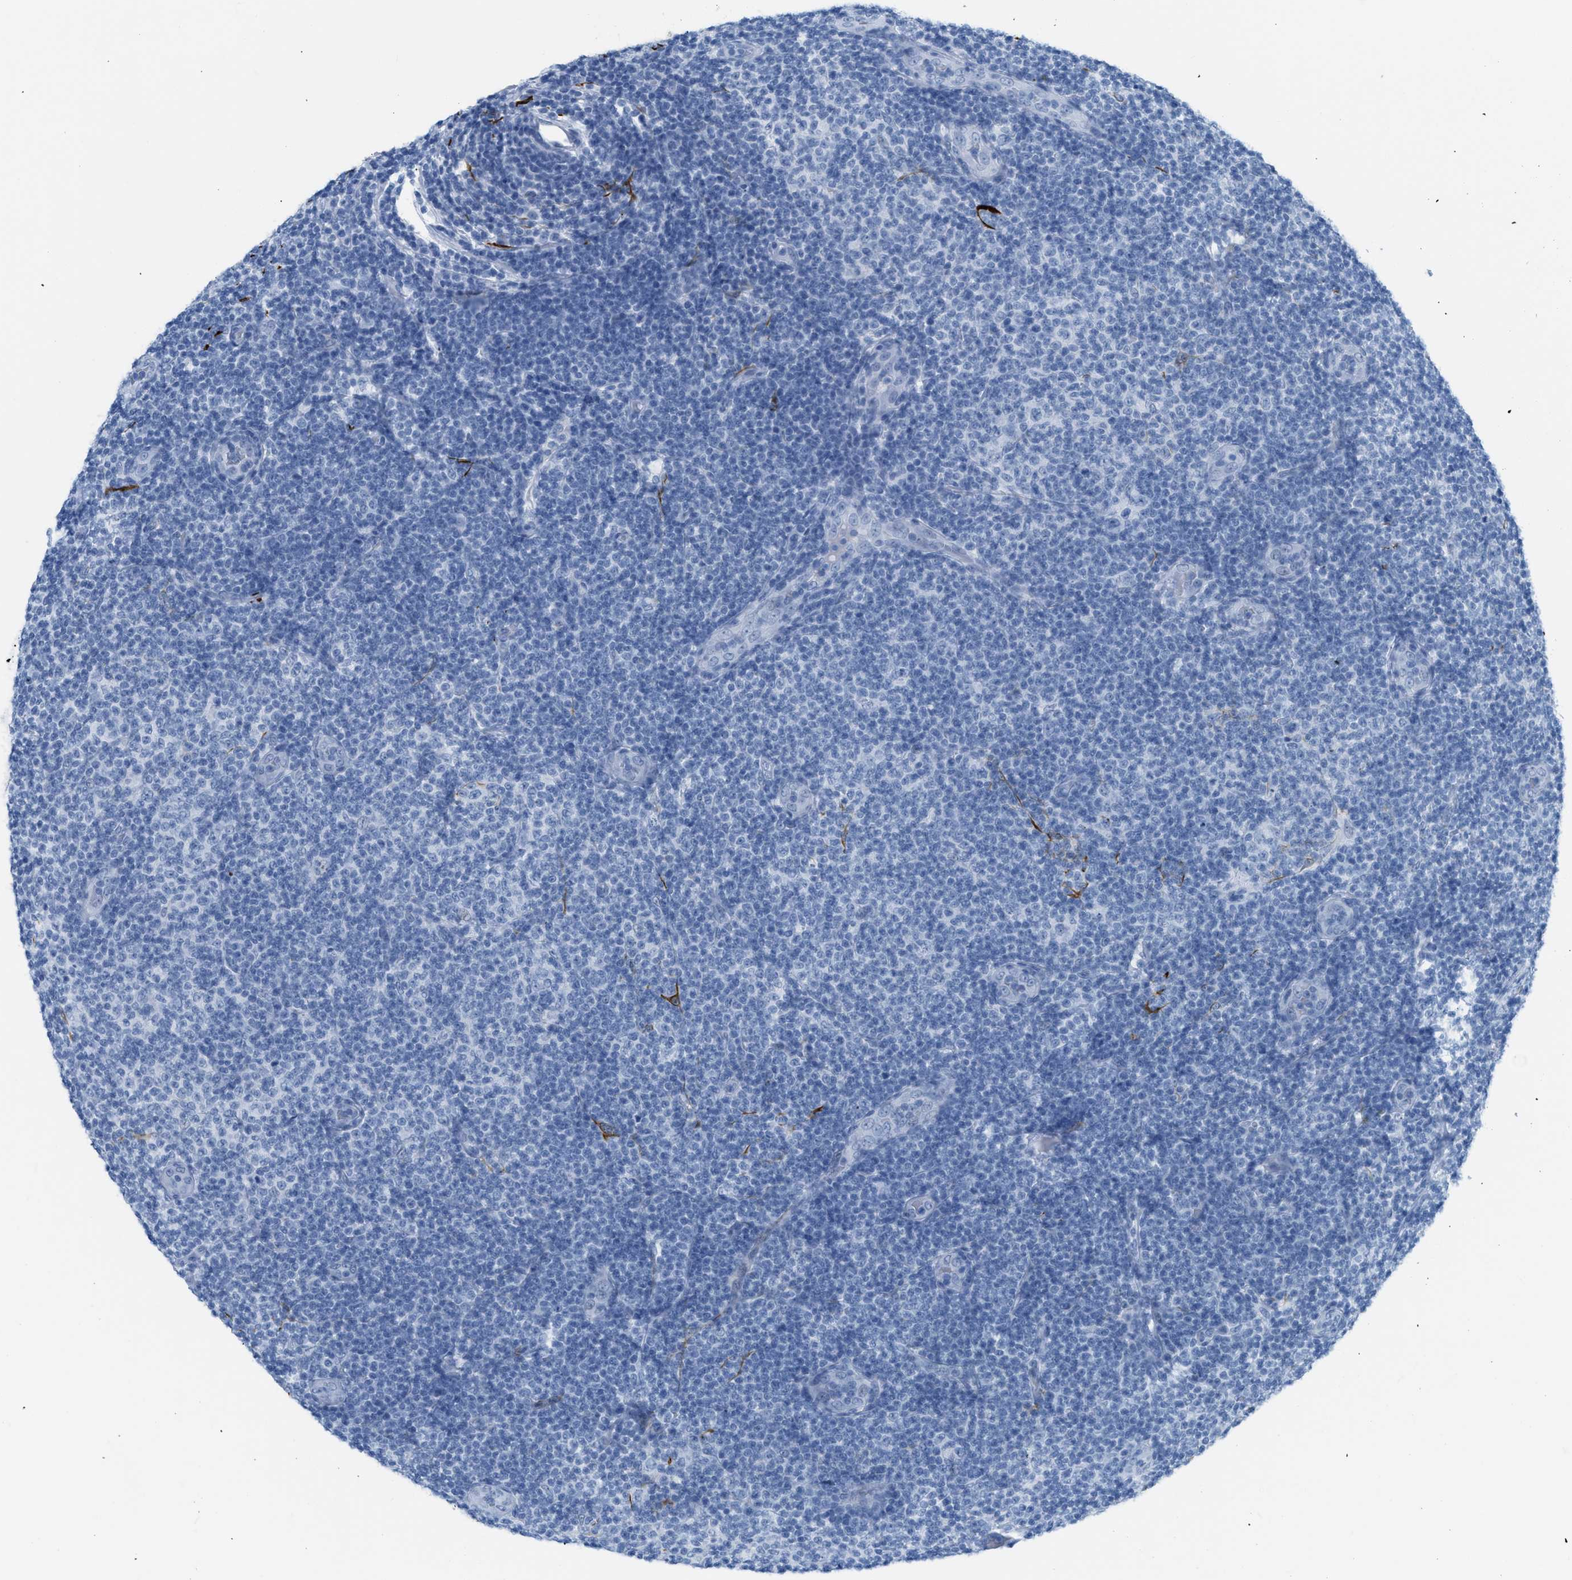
{"staining": {"intensity": "negative", "quantity": "none", "location": "none"}, "tissue": "lymphoma", "cell_type": "Tumor cells", "image_type": "cancer", "snomed": [{"axis": "morphology", "description": "Malignant lymphoma, non-Hodgkin's type, Low grade"}, {"axis": "topography", "description": "Lymph node"}], "caption": "The histopathology image reveals no staining of tumor cells in lymphoma.", "gene": "DES", "patient": {"sex": "male", "age": 83}}